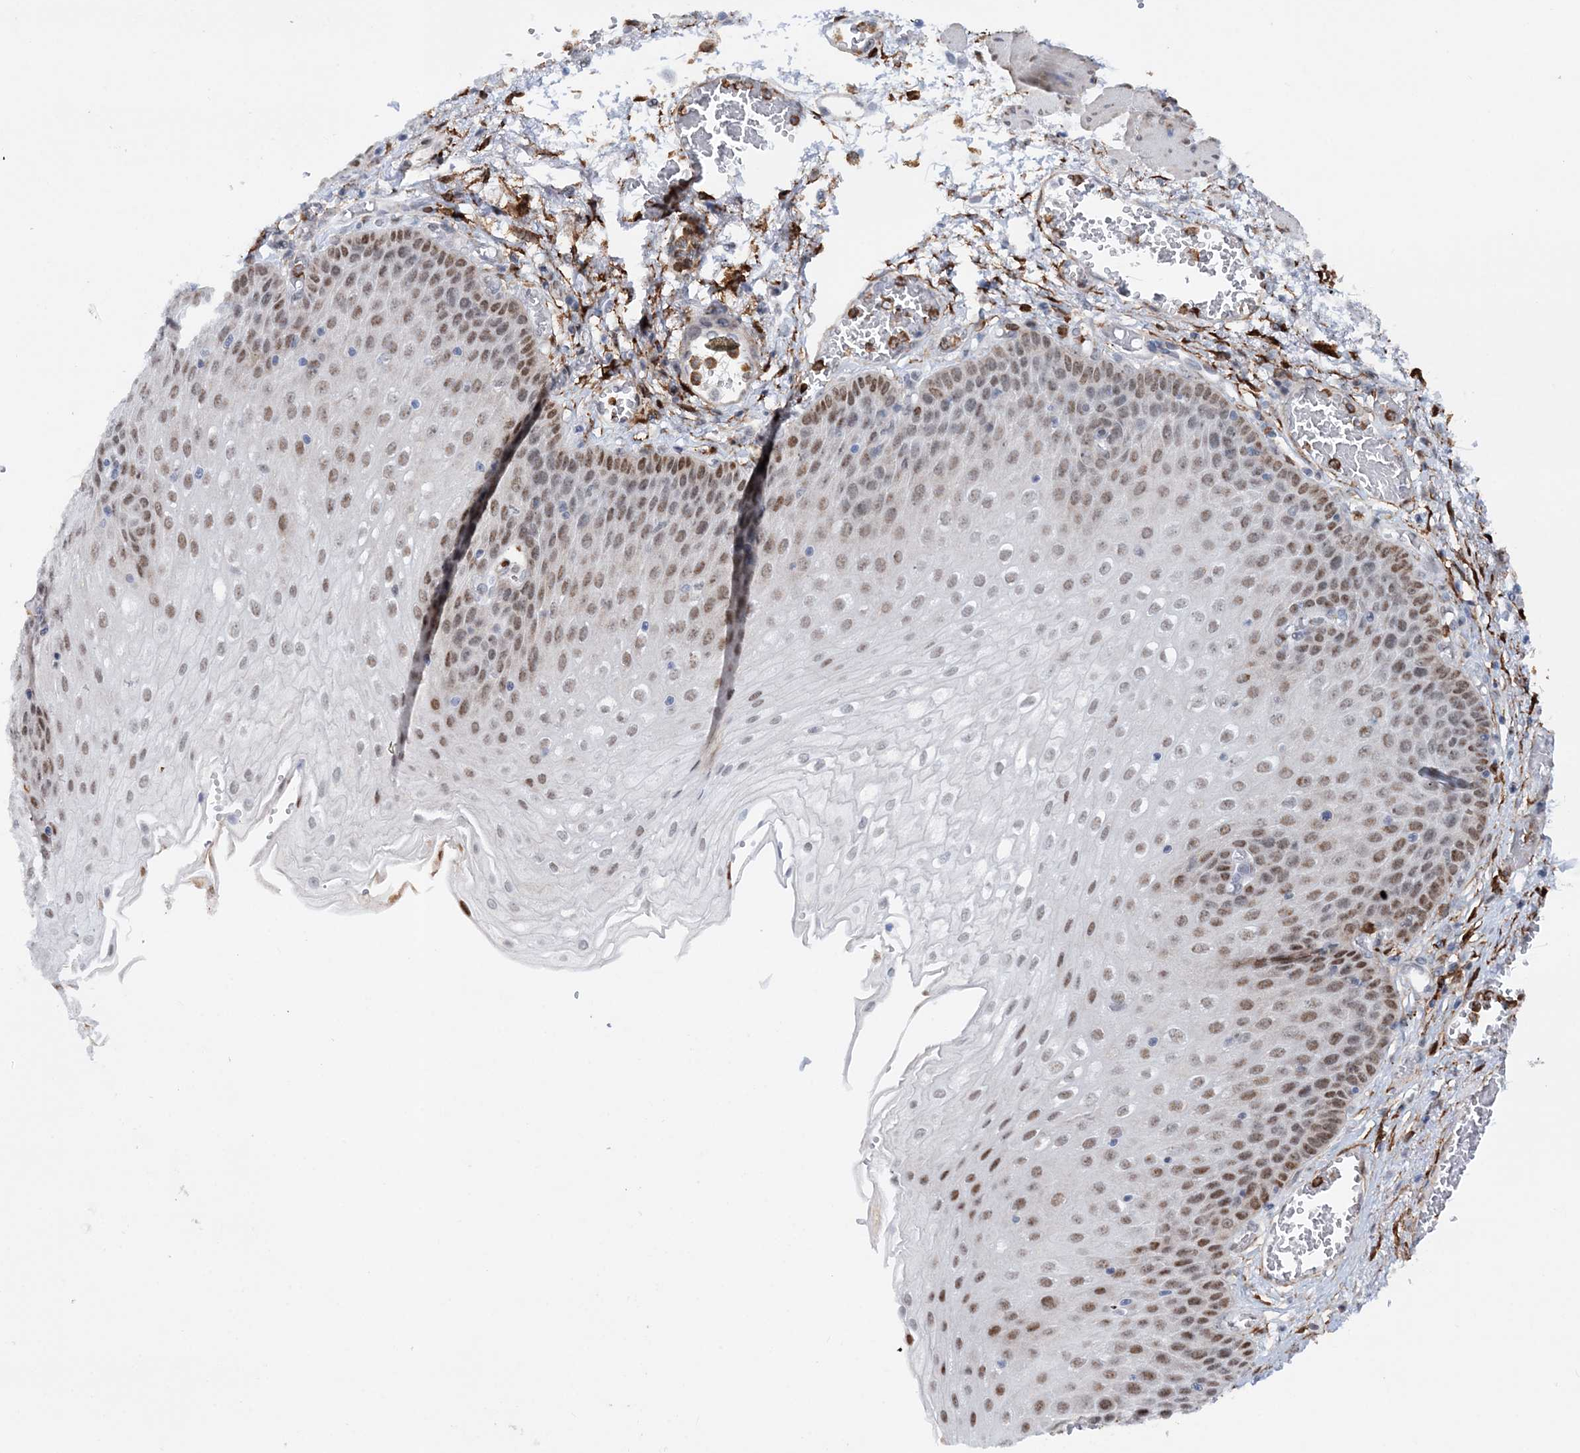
{"staining": {"intensity": "moderate", "quantity": "25%-75%", "location": "nuclear"}, "tissue": "esophagus", "cell_type": "Squamous epithelial cells", "image_type": "normal", "snomed": [{"axis": "morphology", "description": "Normal tissue, NOS"}, {"axis": "topography", "description": "Esophagus"}], "caption": "Protein expression analysis of unremarkable human esophagus reveals moderate nuclear positivity in about 25%-75% of squamous epithelial cells. Nuclei are stained in blue.", "gene": "ASCL4", "patient": {"sex": "male", "age": 81}}